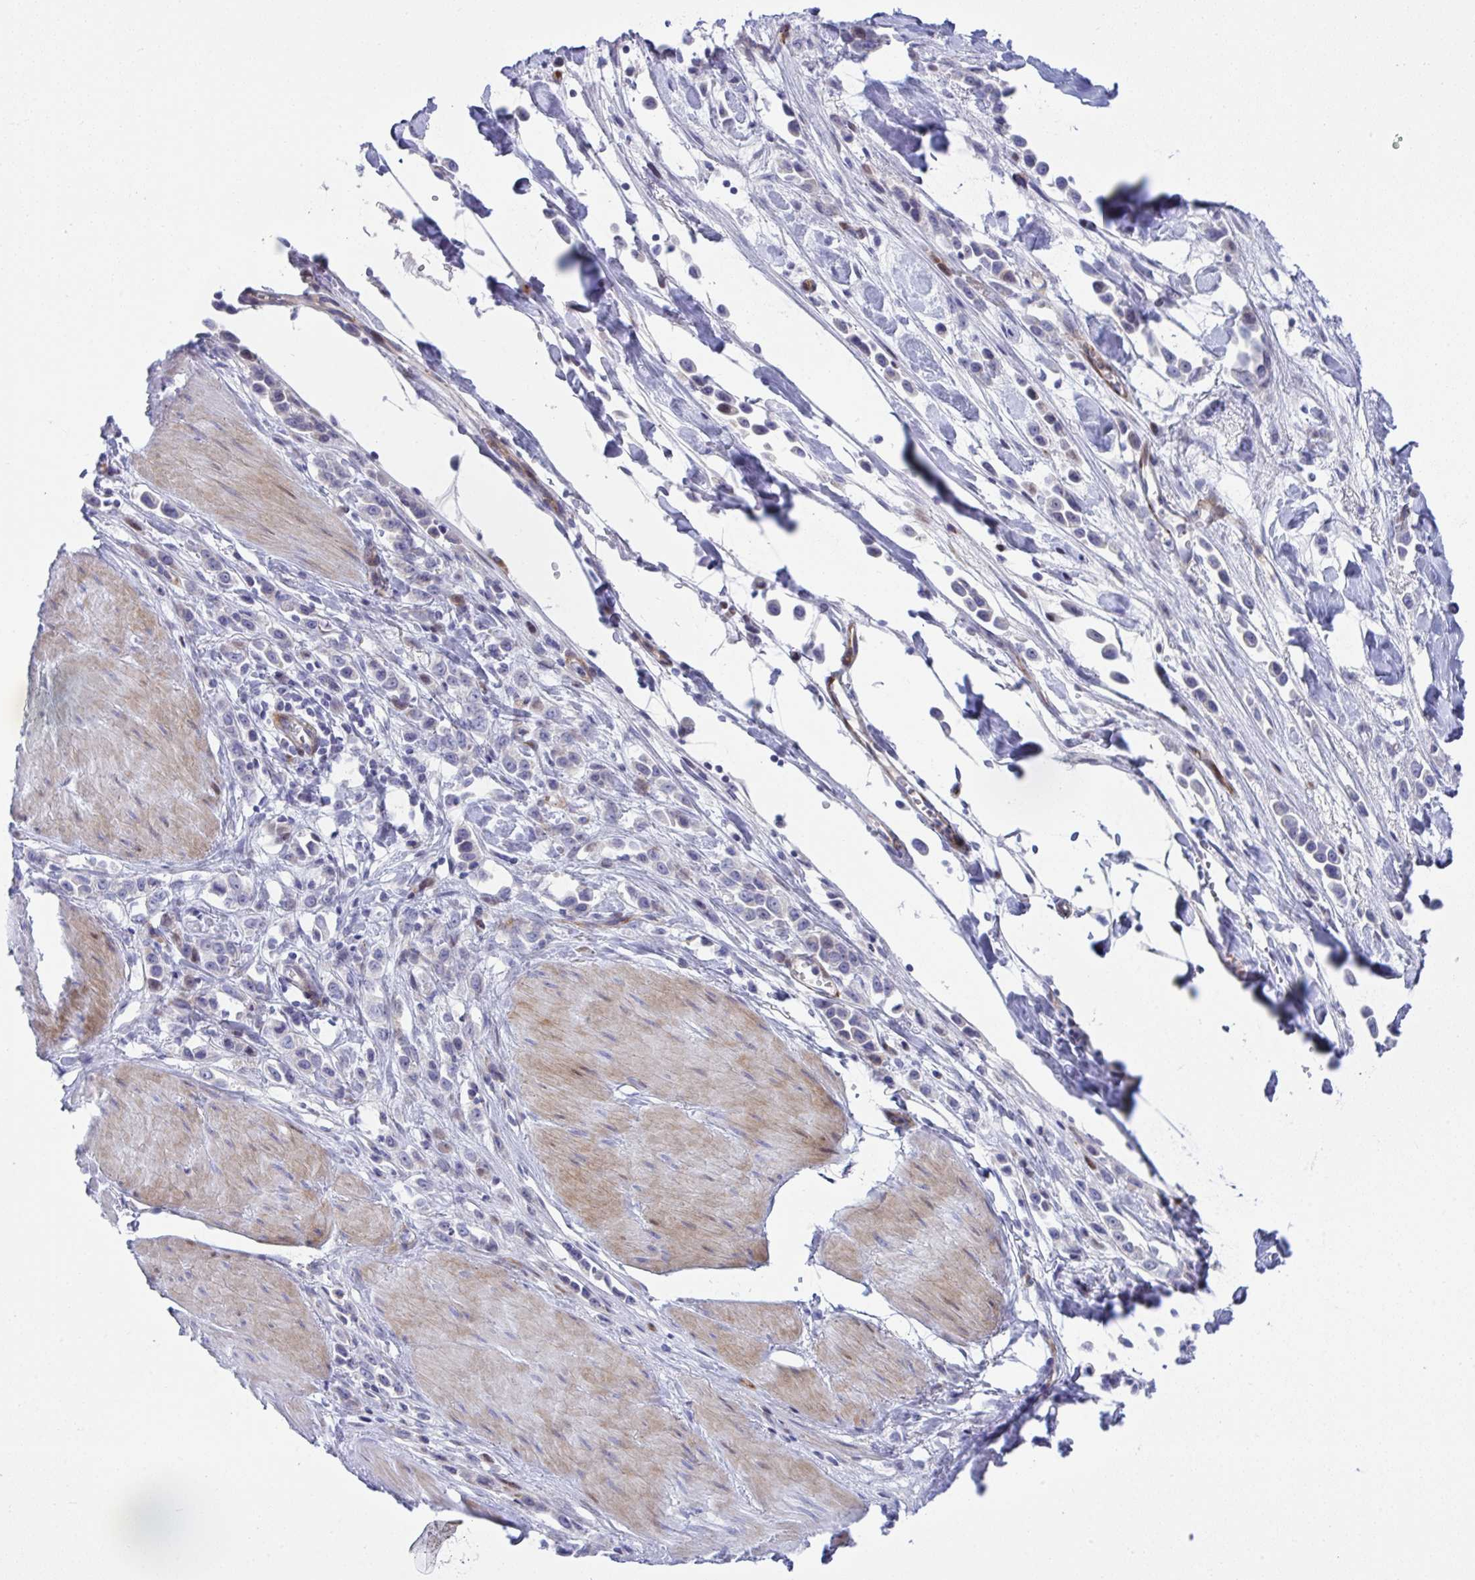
{"staining": {"intensity": "negative", "quantity": "none", "location": "none"}, "tissue": "stomach cancer", "cell_type": "Tumor cells", "image_type": "cancer", "snomed": [{"axis": "morphology", "description": "Adenocarcinoma, NOS"}, {"axis": "topography", "description": "Stomach"}], "caption": "Protein analysis of stomach cancer reveals no significant expression in tumor cells. (Brightfield microscopy of DAB immunohistochemistry (IHC) at high magnification).", "gene": "ZNF713", "patient": {"sex": "male", "age": 47}}